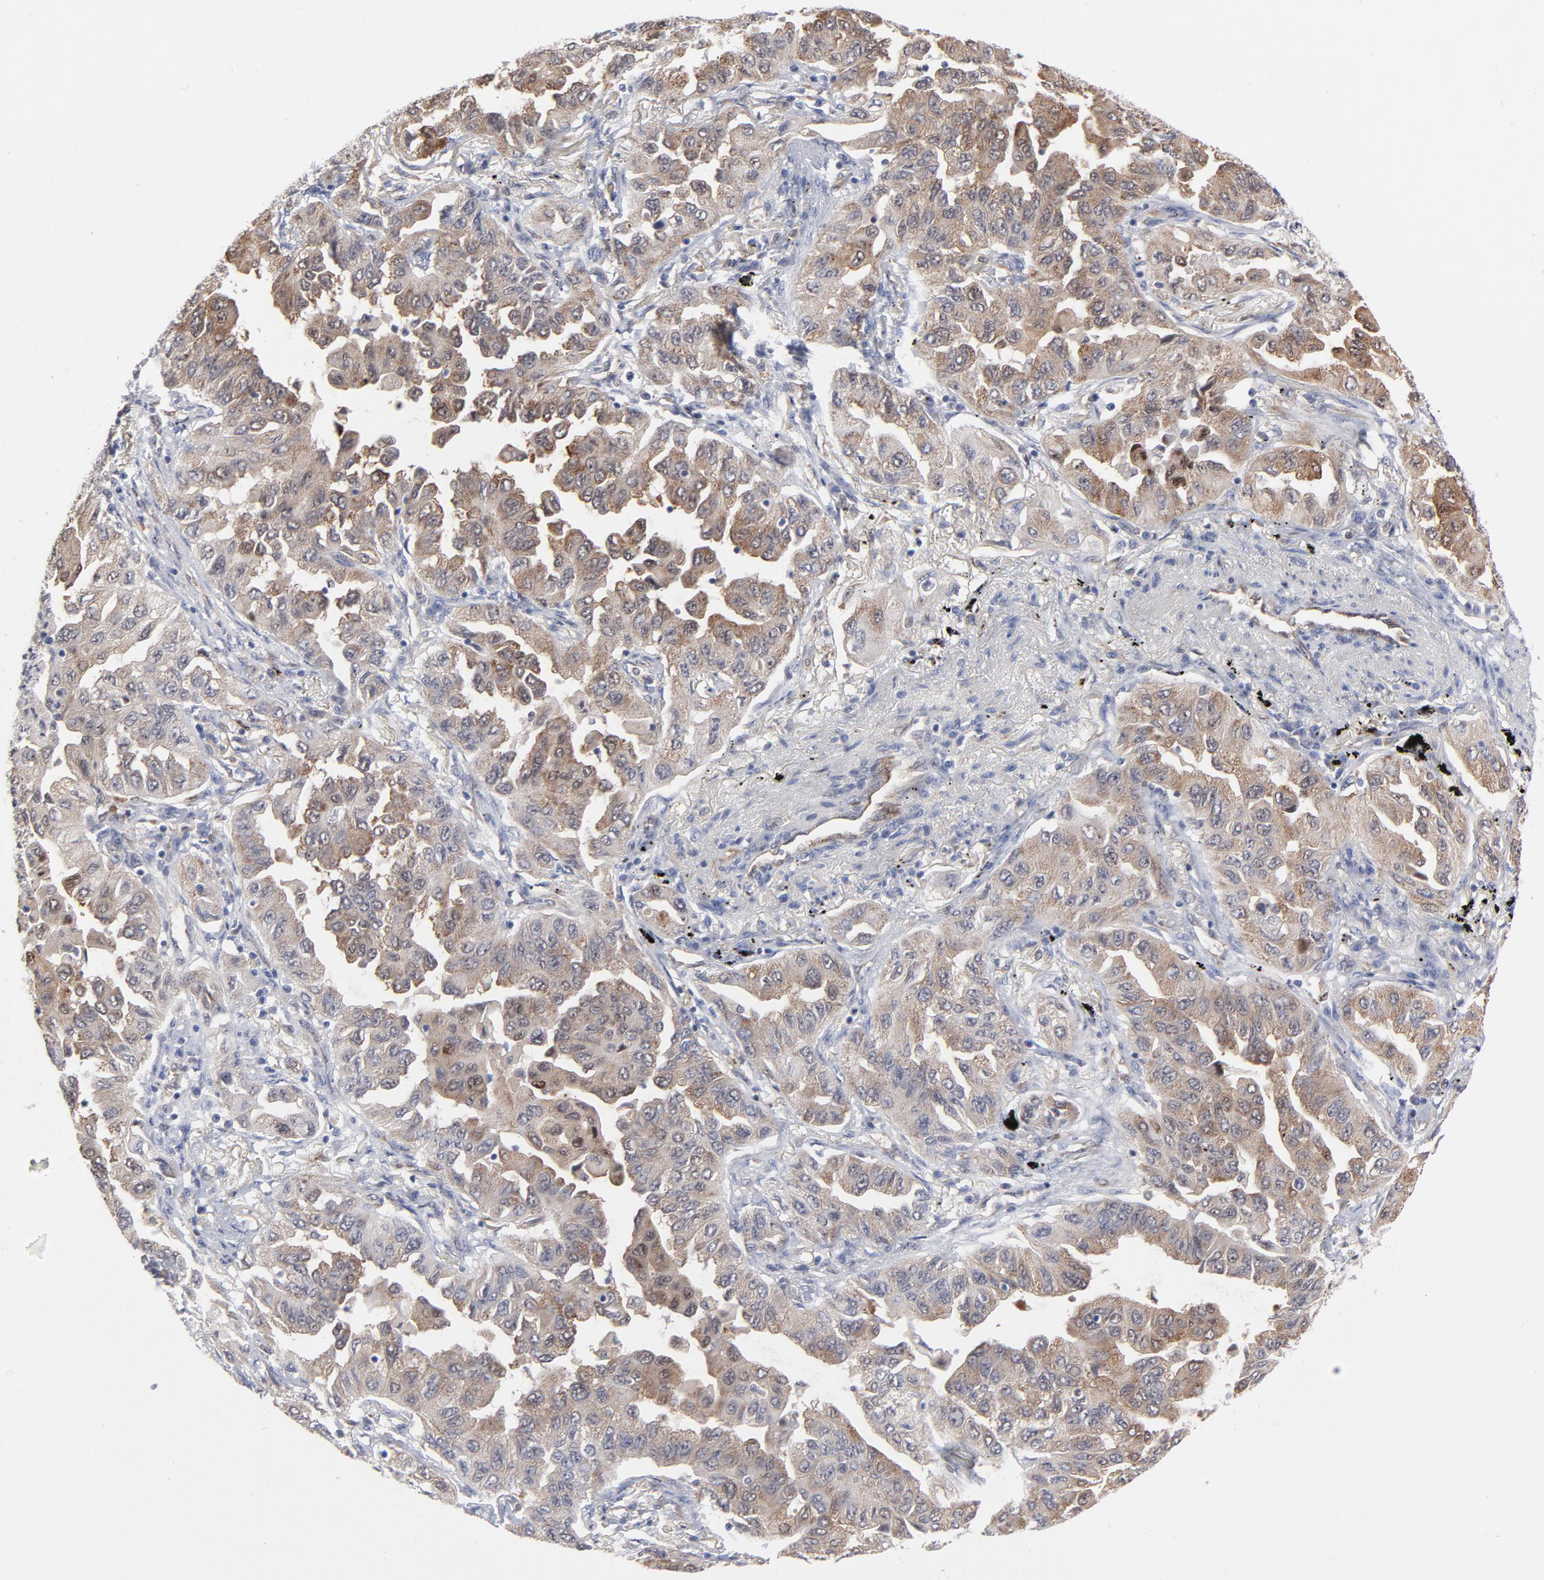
{"staining": {"intensity": "moderate", "quantity": "25%-75%", "location": "cytoplasmic/membranous"}, "tissue": "lung cancer", "cell_type": "Tumor cells", "image_type": "cancer", "snomed": [{"axis": "morphology", "description": "Adenocarcinoma, NOS"}, {"axis": "topography", "description": "Lung"}], "caption": "Lung cancer (adenocarcinoma) tissue displays moderate cytoplasmic/membranous staining in approximately 25%-75% of tumor cells", "gene": "ARRB1", "patient": {"sex": "female", "age": 65}}